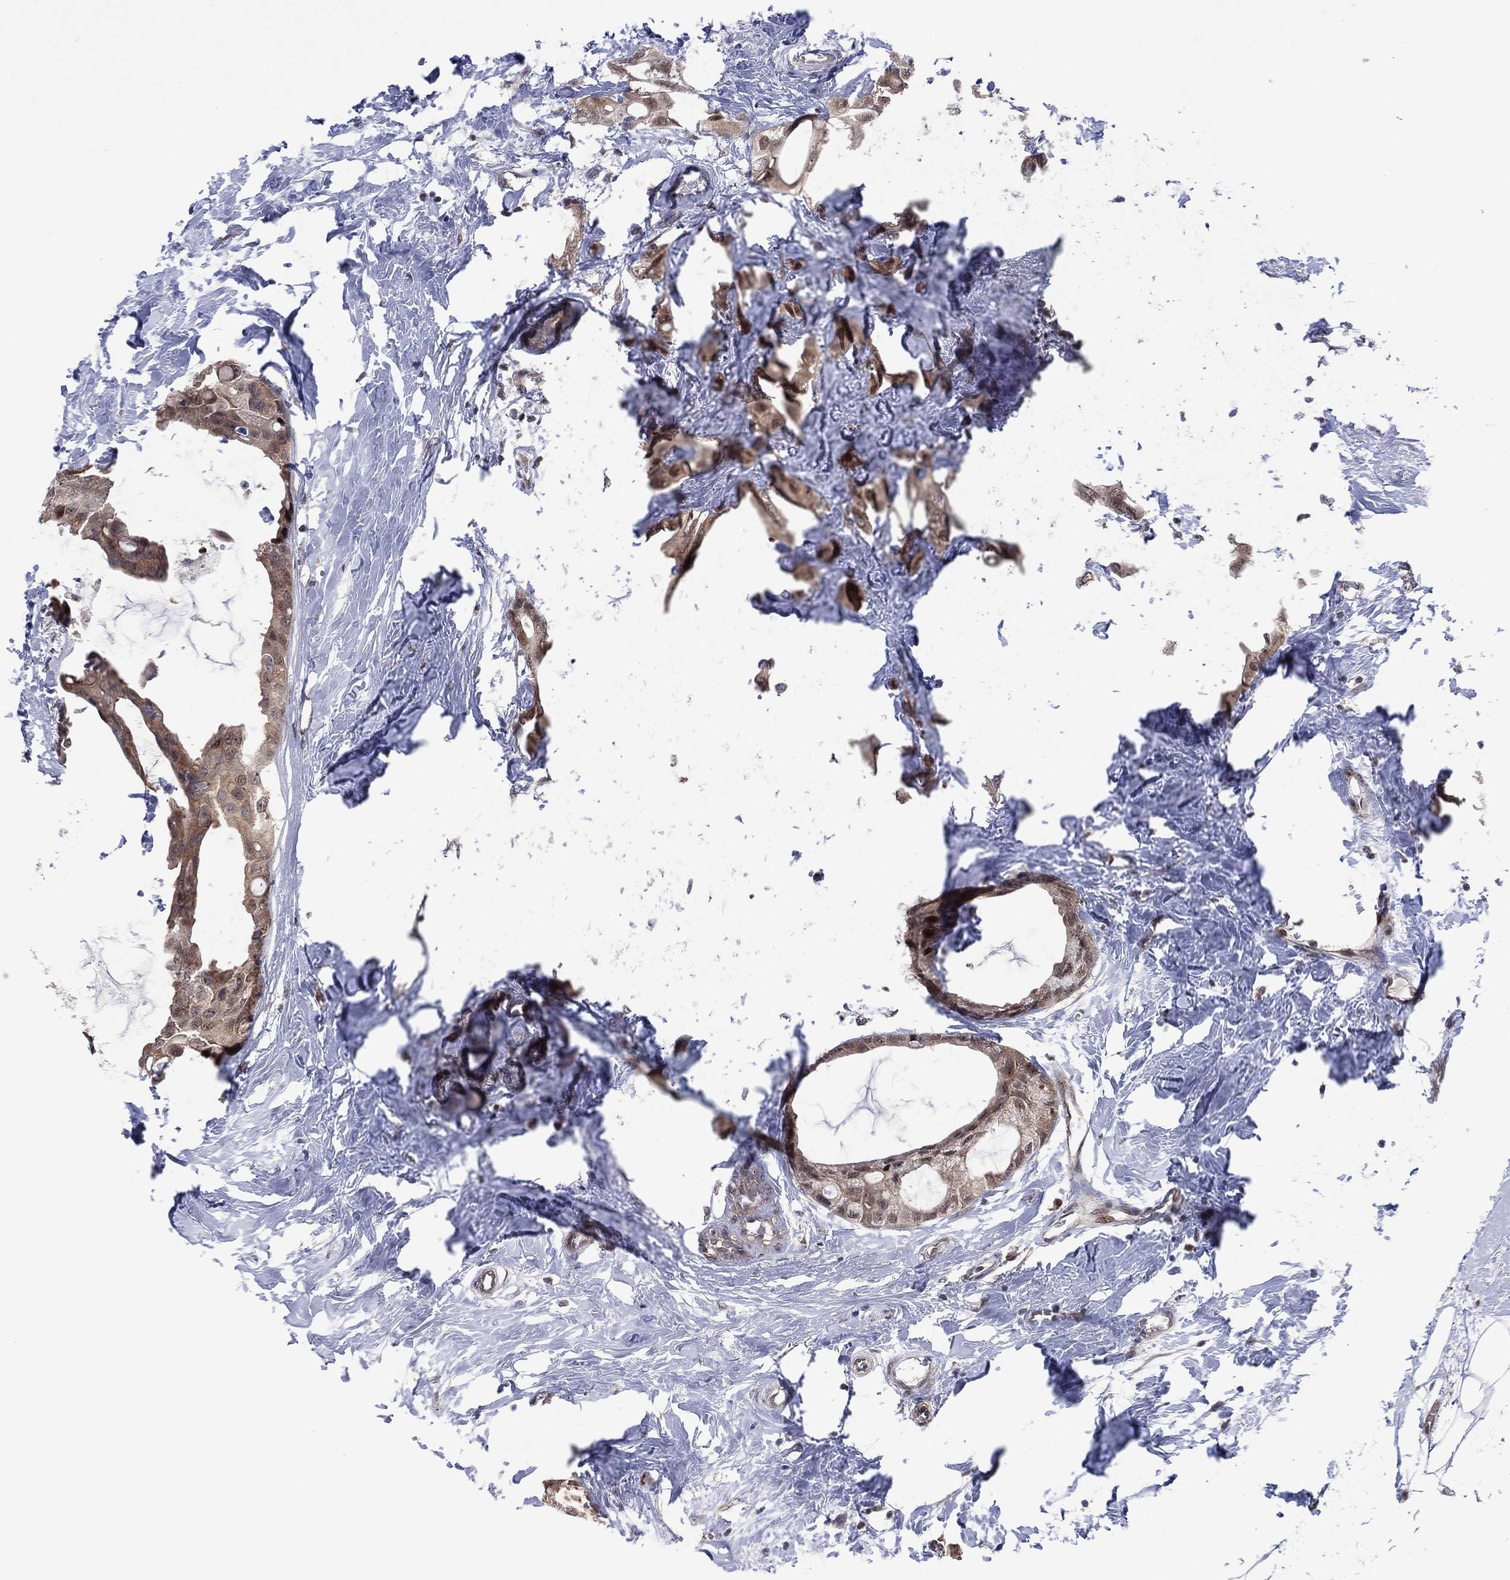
{"staining": {"intensity": "weak", "quantity": "25%-75%", "location": "cytoplasmic/membranous"}, "tissue": "breast cancer", "cell_type": "Tumor cells", "image_type": "cancer", "snomed": [{"axis": "morphology", "description": "Duct carcinoma"}, {"axis": "topography", "description": "Breast"}], "caption": "Immunohistochemical staining of infiltrating ductal carcinoma (breast) shows low levels of weak cytoplasmic/membranous protein expression in about 25%-75% of tumor cells.", "gene": "PIDD1", "patient": {"sex": "female", "age": 45}}